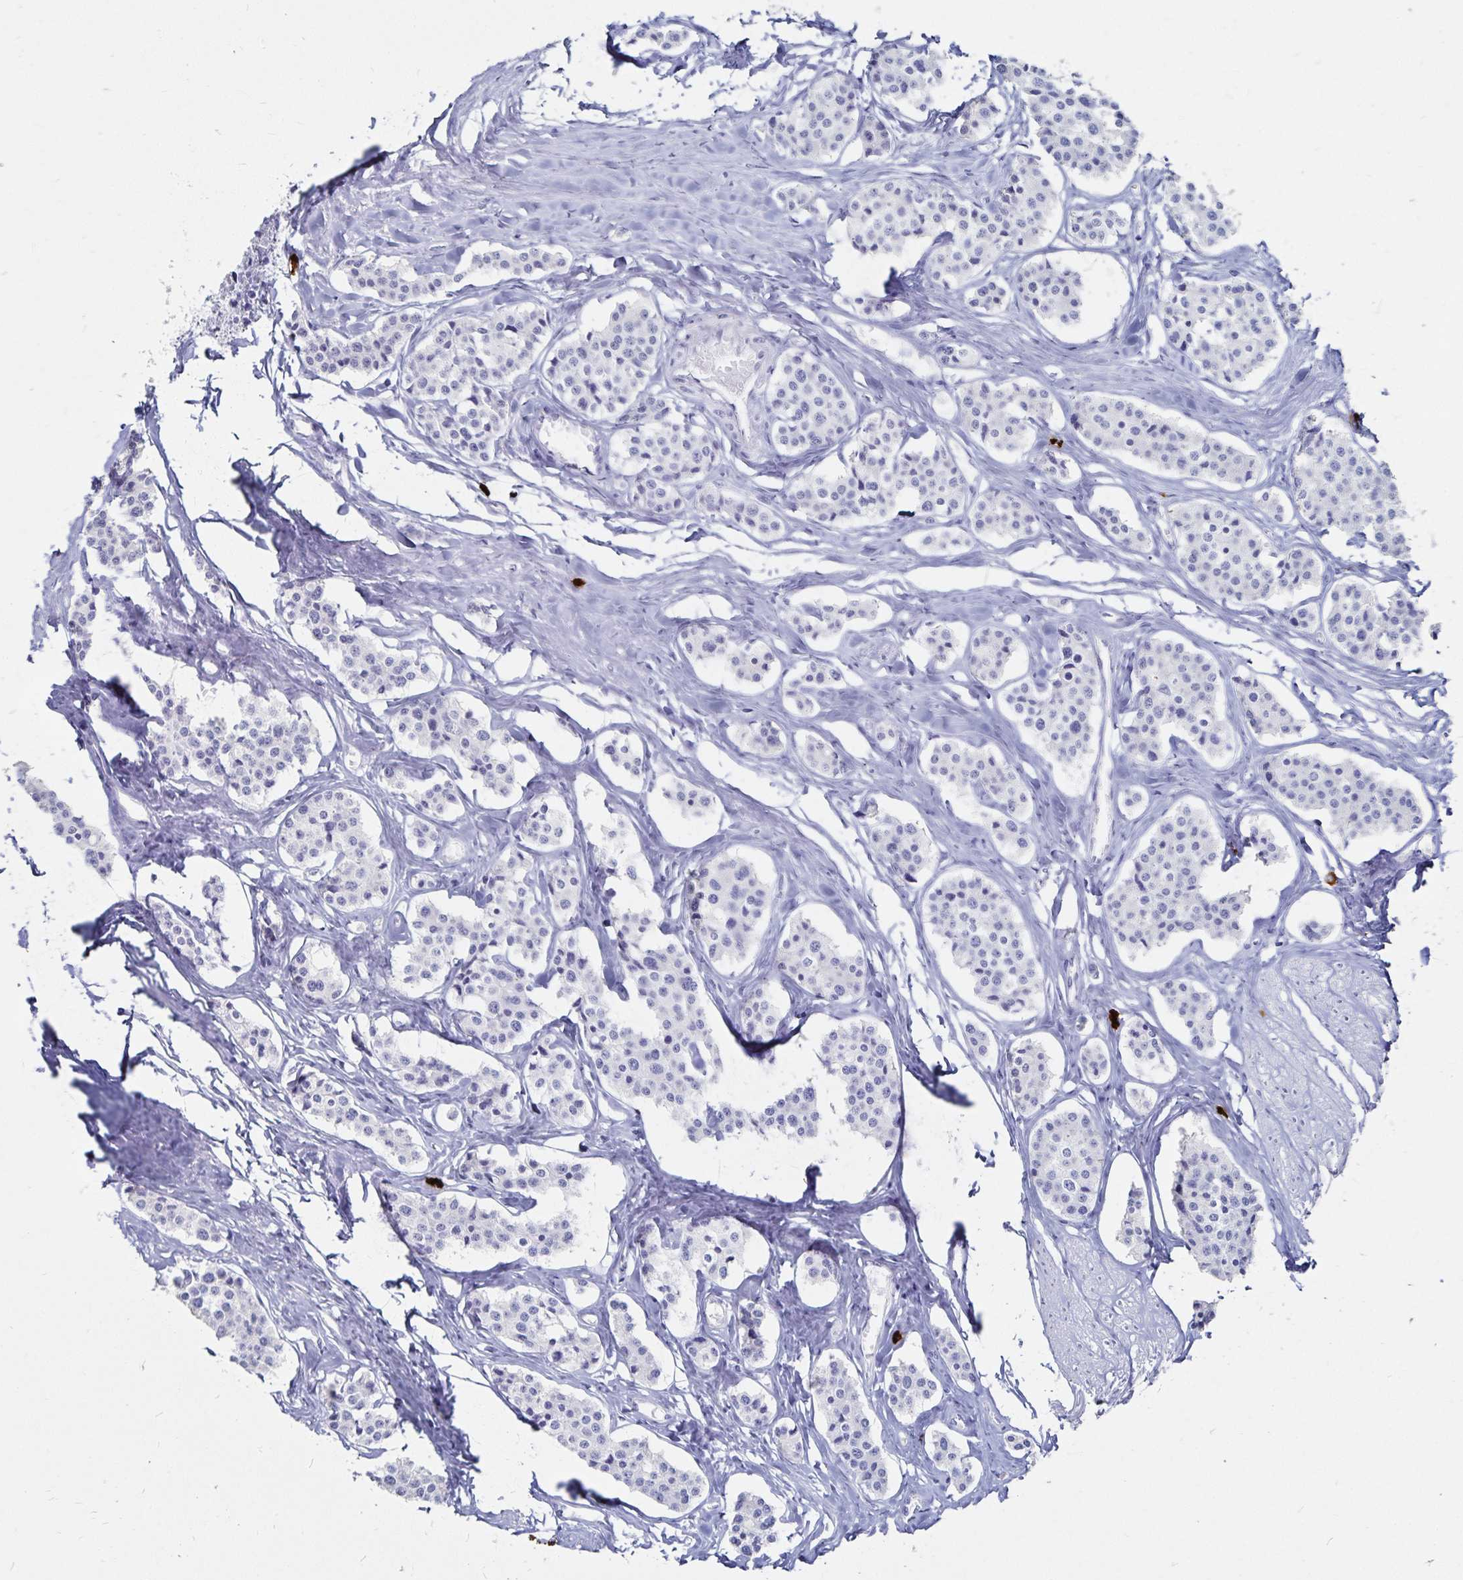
{"staining": {"intensity": "negative", "quantity": "none", "location": "none"}, "tissue": "carcinoid", "cell_type": "Tumor cells", "image_type": "cancer", "snomed": [{"axis": "morphology", "description": "Carcinoid, malignant, NOS"}, {"axis": "topography", "description": "Small intestine"}], "caption": "IHC of human malignant carcinoid demonstrates no positivity in tumor cells.", "gene": "TNIP1", "patient": {"sex": "male", "age": 60}}